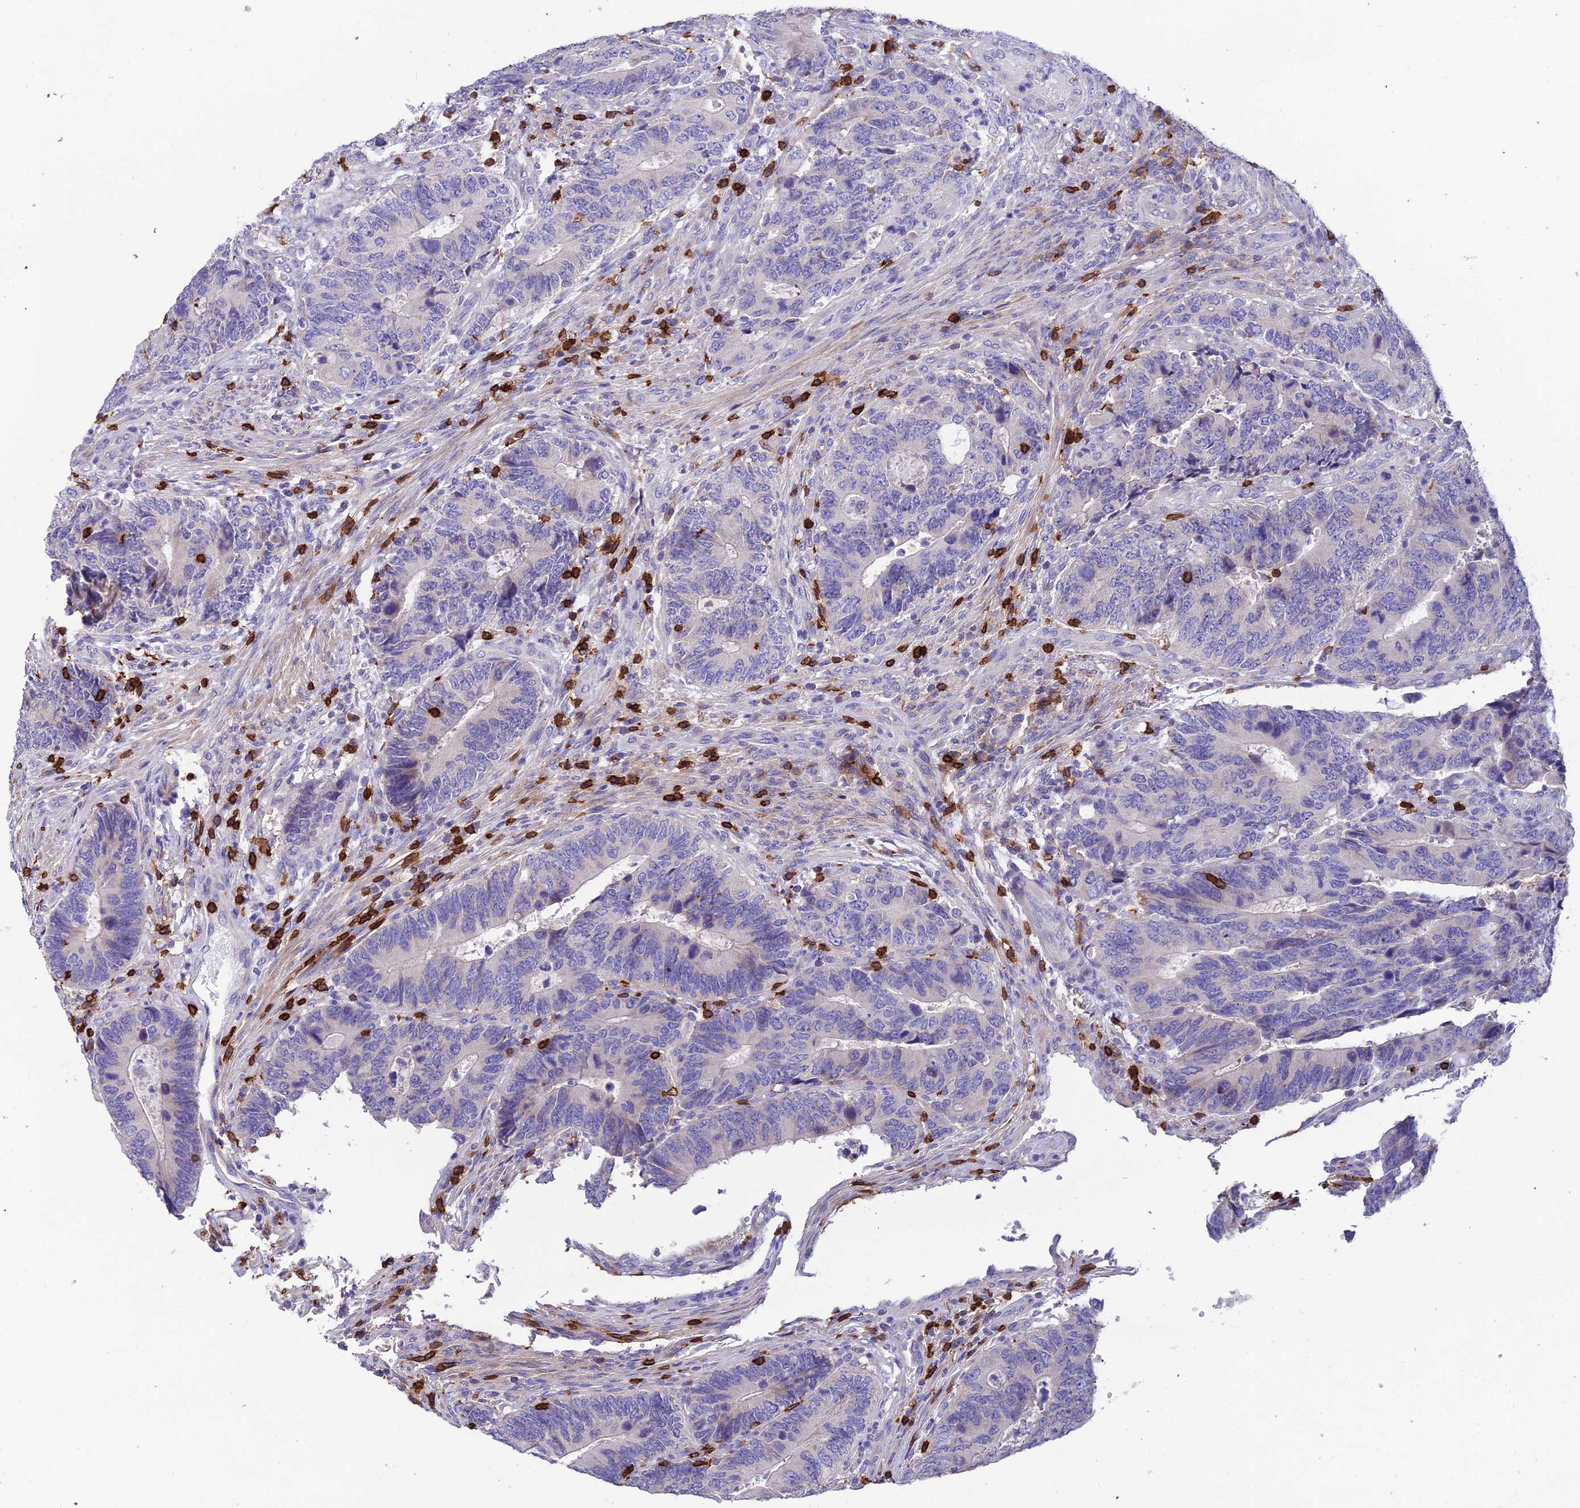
{"staining": {"intensity": "negative", "quantity": "none", "location": "none"}, "tissue": "colorectal cancer", "cell_type": "Tumor cells", "image_type": "cancer", "snomed": [{"axis": "morphology", "description": "Adenocarcinoma, NOS"}, {"axis": "topography", "description": "Colon"}], "caption": "Tumor cells show no significant positivity in adenocarcinoma (colorectal). The staining was performed using DAB (3,3'-diaminobenzidine) to visualize the protein expression in brown, while the nuclei were stained in blue with hematoxylin (Magnification: 20x).", "gene": "PTPRCAP", "patient": {"sex": "male", "age": 87}}